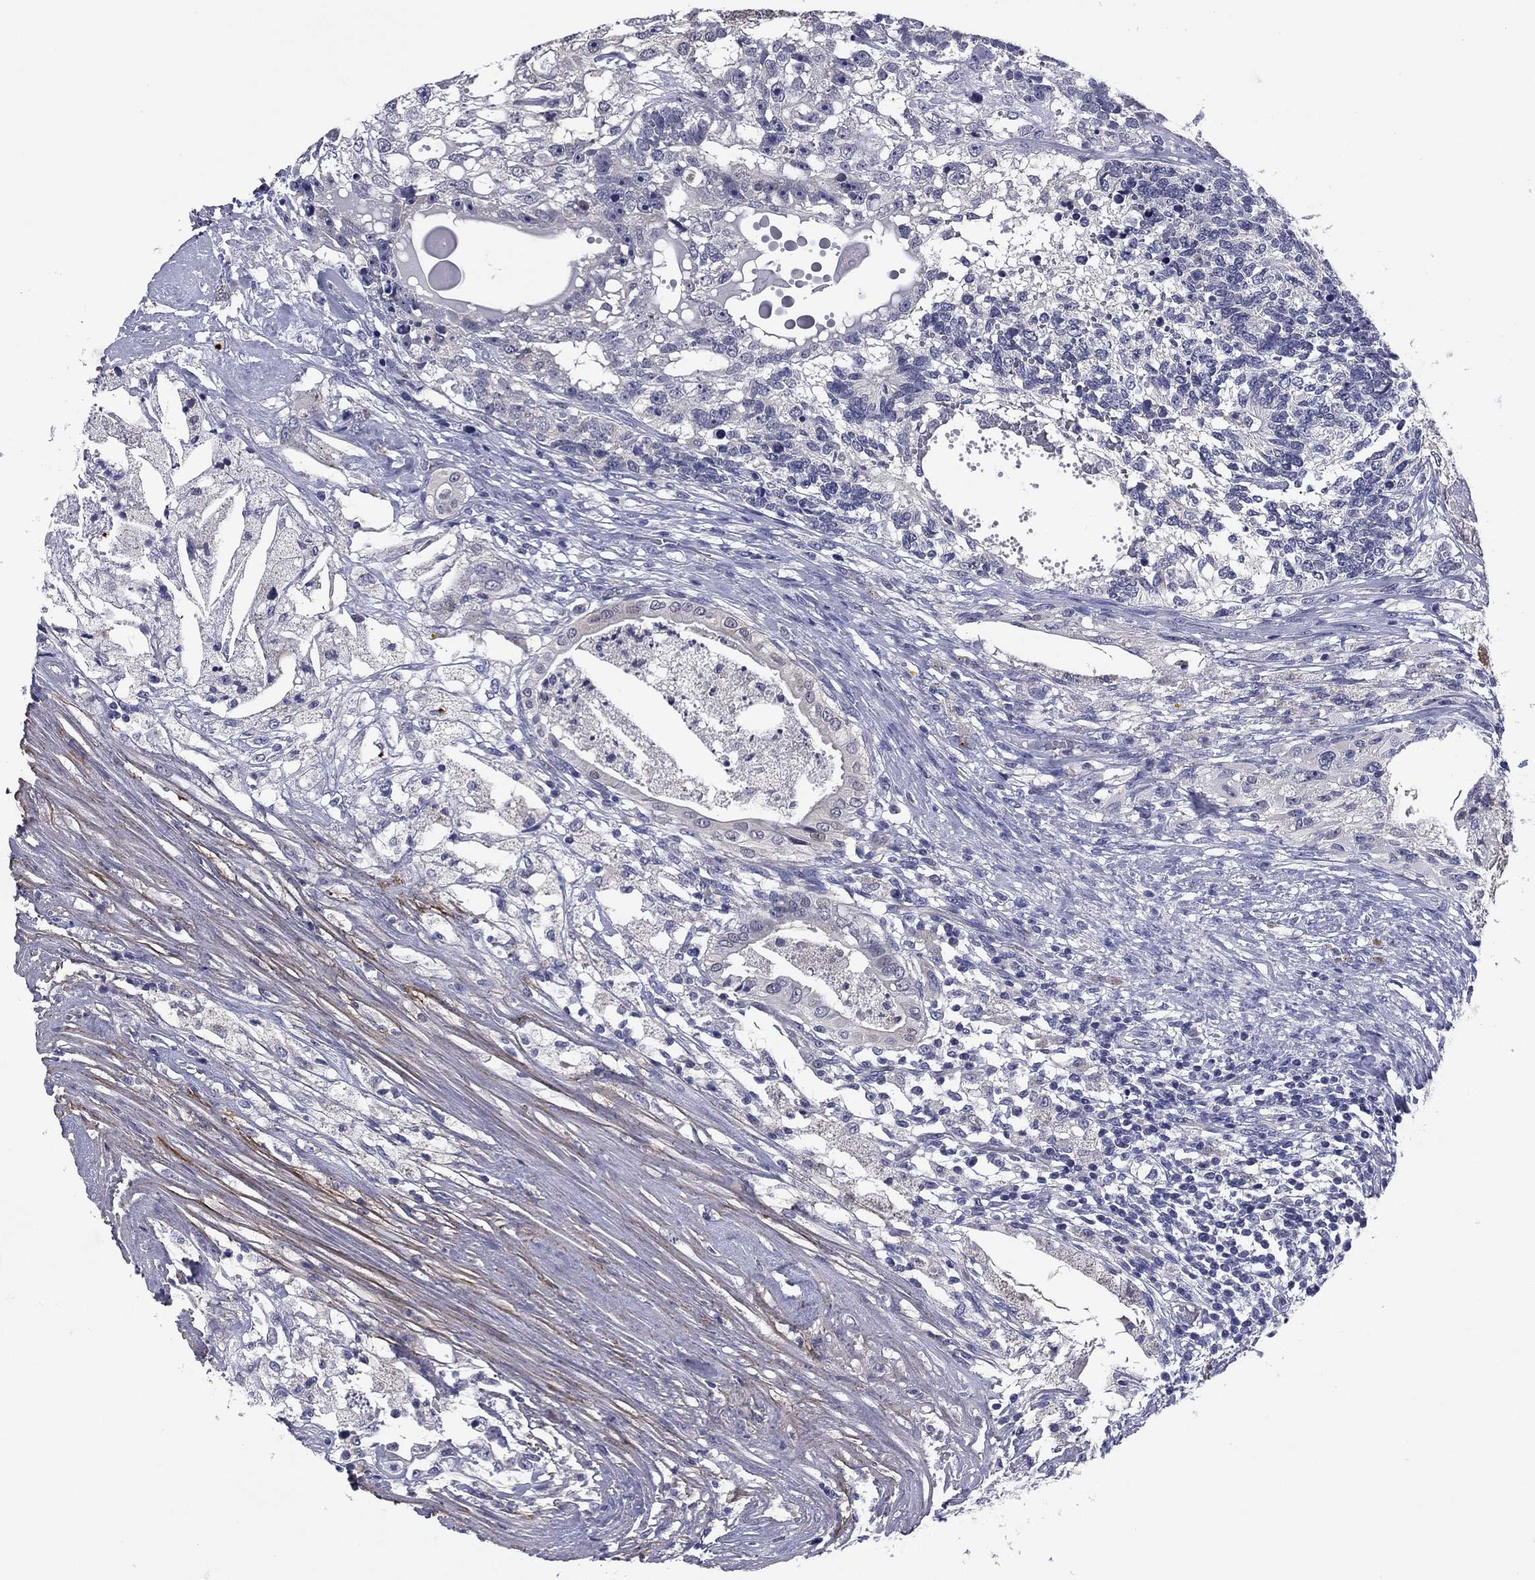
{"staining": {"intensity": "negative", "quantity": "none", "location": "none"}, "tissue": "testis cancer", "cell_type": "Tumor cells", "image_type": "cancer", "snomed": [{"axis": "morphology", "description": "Seminoma, NOS"}, {"axis": "morphology", "description": "Carcinoma, Embryonal, NOS"}, {"axis": "topography", "description": "Testis"}], "caption": "This is an immunohistochemistry (IHC) photomicrograph of embryonal carcinoma (testis). There is no staining in tumor cells.", "gene": "REXO5", "patient": {"sex": "male", "age": 41}}